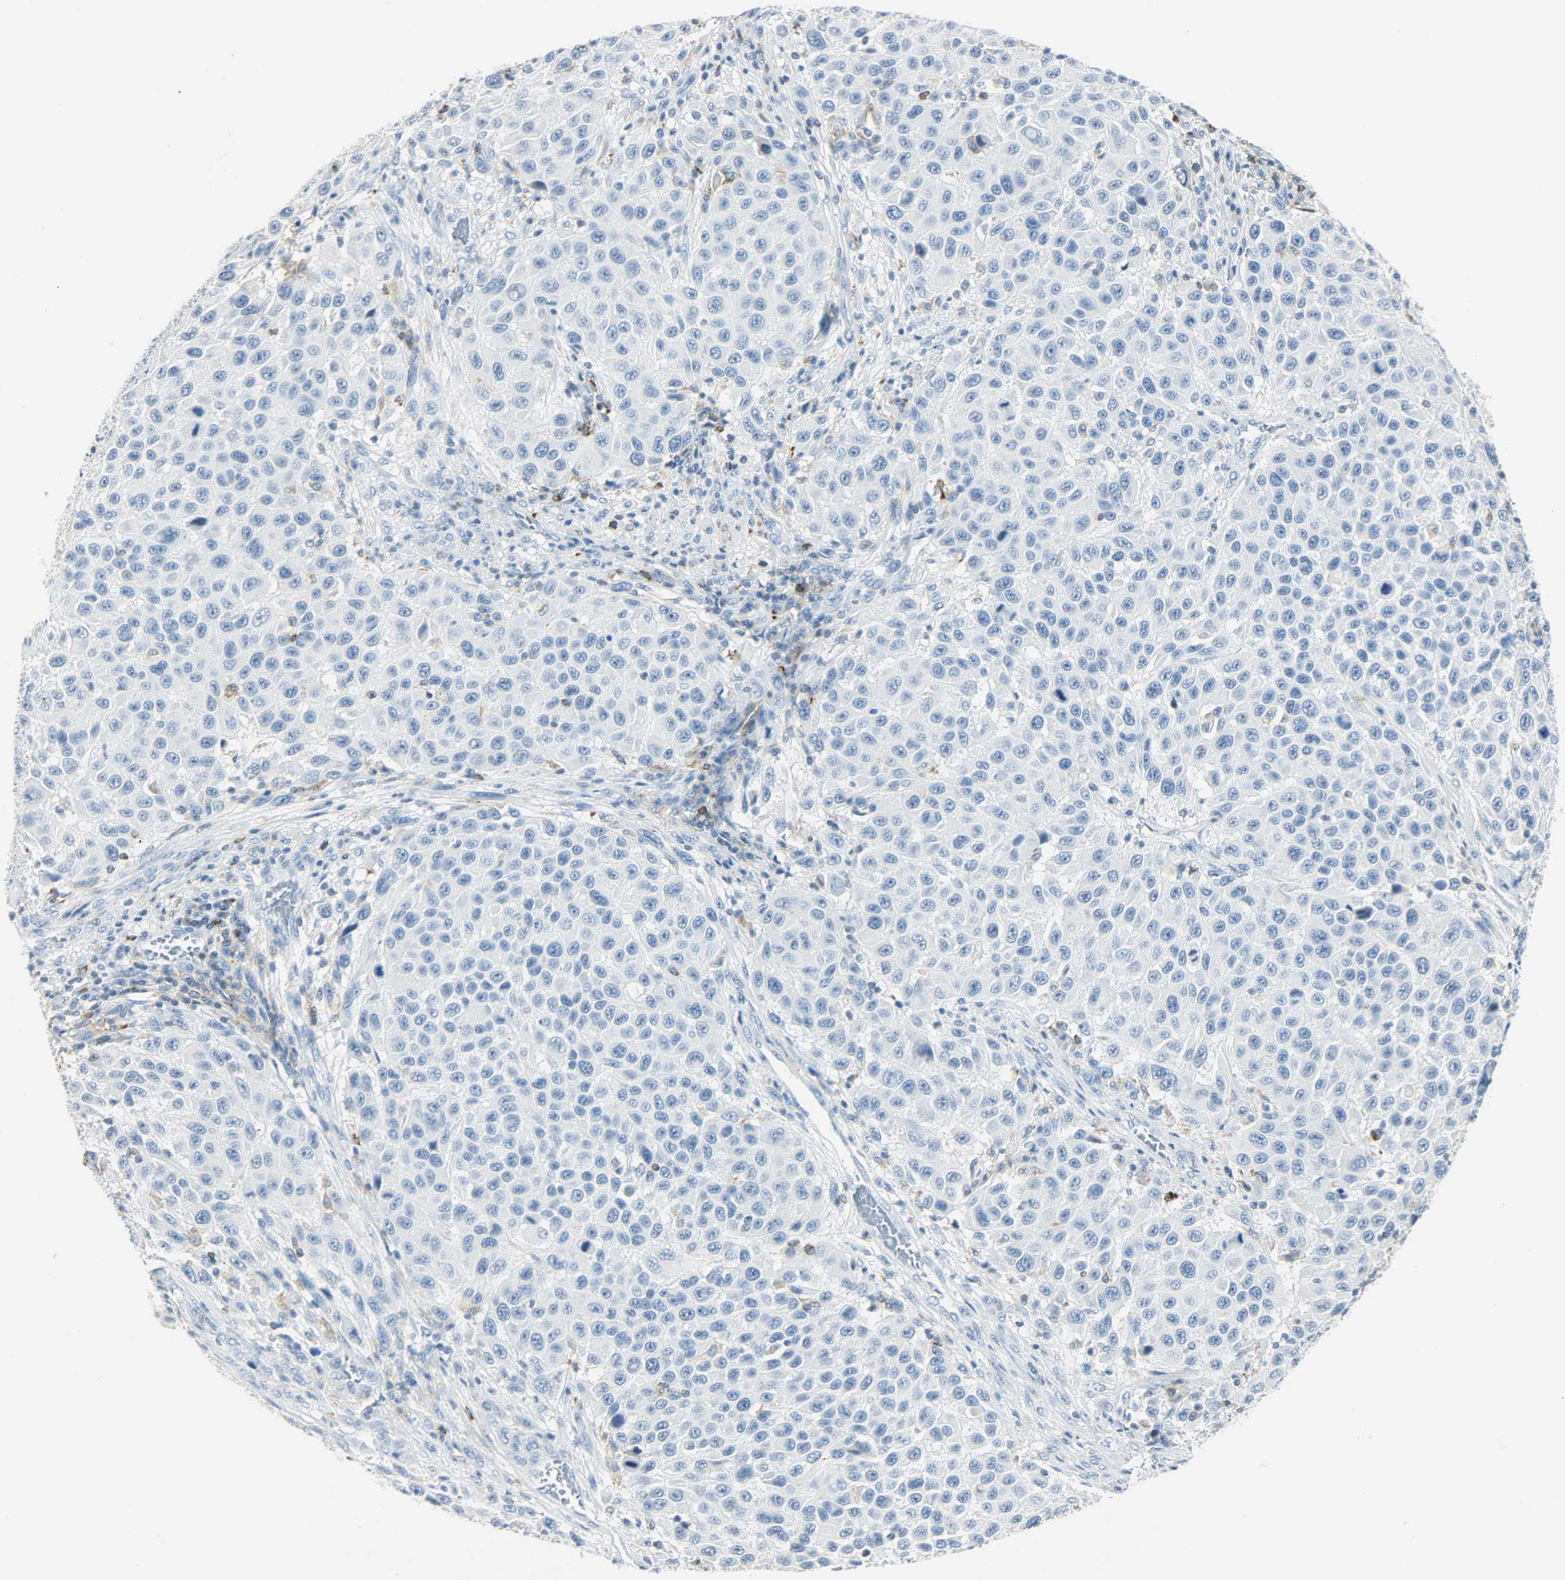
{"staining": {"intensity": "negative", "quantity": "none", "location": "none"}, "tissue": "melanoma", "cell_type": "Tumor cells", "image_type": "cancer", "snomed": [{"axis": "morphology", "description": "Malignant melanoma, Metastatic site"}, {"axis": "topography", "description": "Lymph node"}], "caption": "Melanoma was stained to show a protein in brown. There is no significant positivity in tumor cells.", "gene": "PTPN6", "patient": {"sex": "male", "age": 61}}